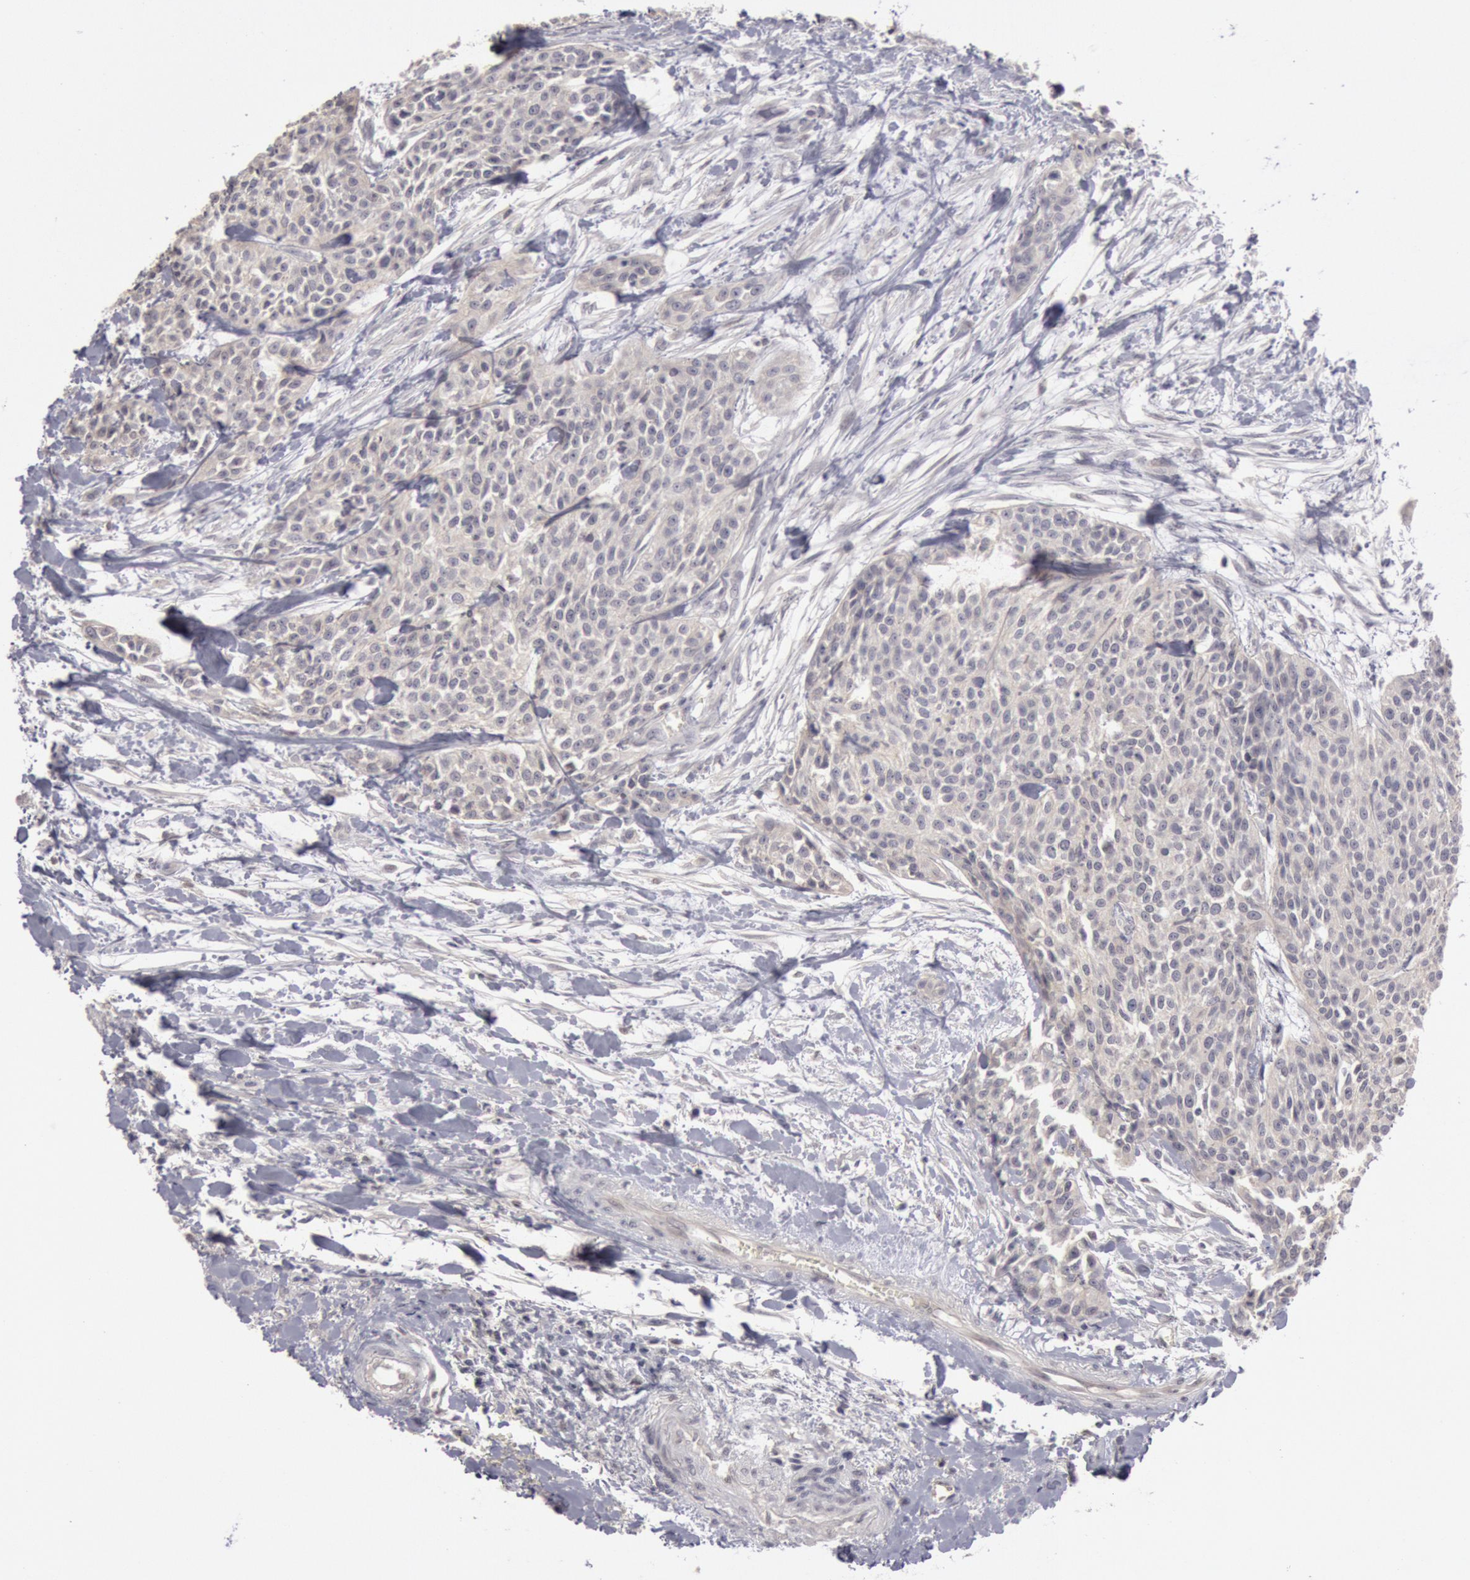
{"staining": {"intensity": "negative", "quantity": "none", "location": "none"}, "tissue": "urothelial cancer", "cell_type": "Tumor cells", "image_type": "cancer", "snomed": [{"axis": "morphology", "description": "Urothelial carcinoma, High grade"}, {"axis": "topography", "description": "Urinary bladder"}], "caption": "Tumor cells are negative for brown protein staining in urothelial cancer.", "gene": "RIMBP3C", "patient": {"sex": "male", "age": 56}}